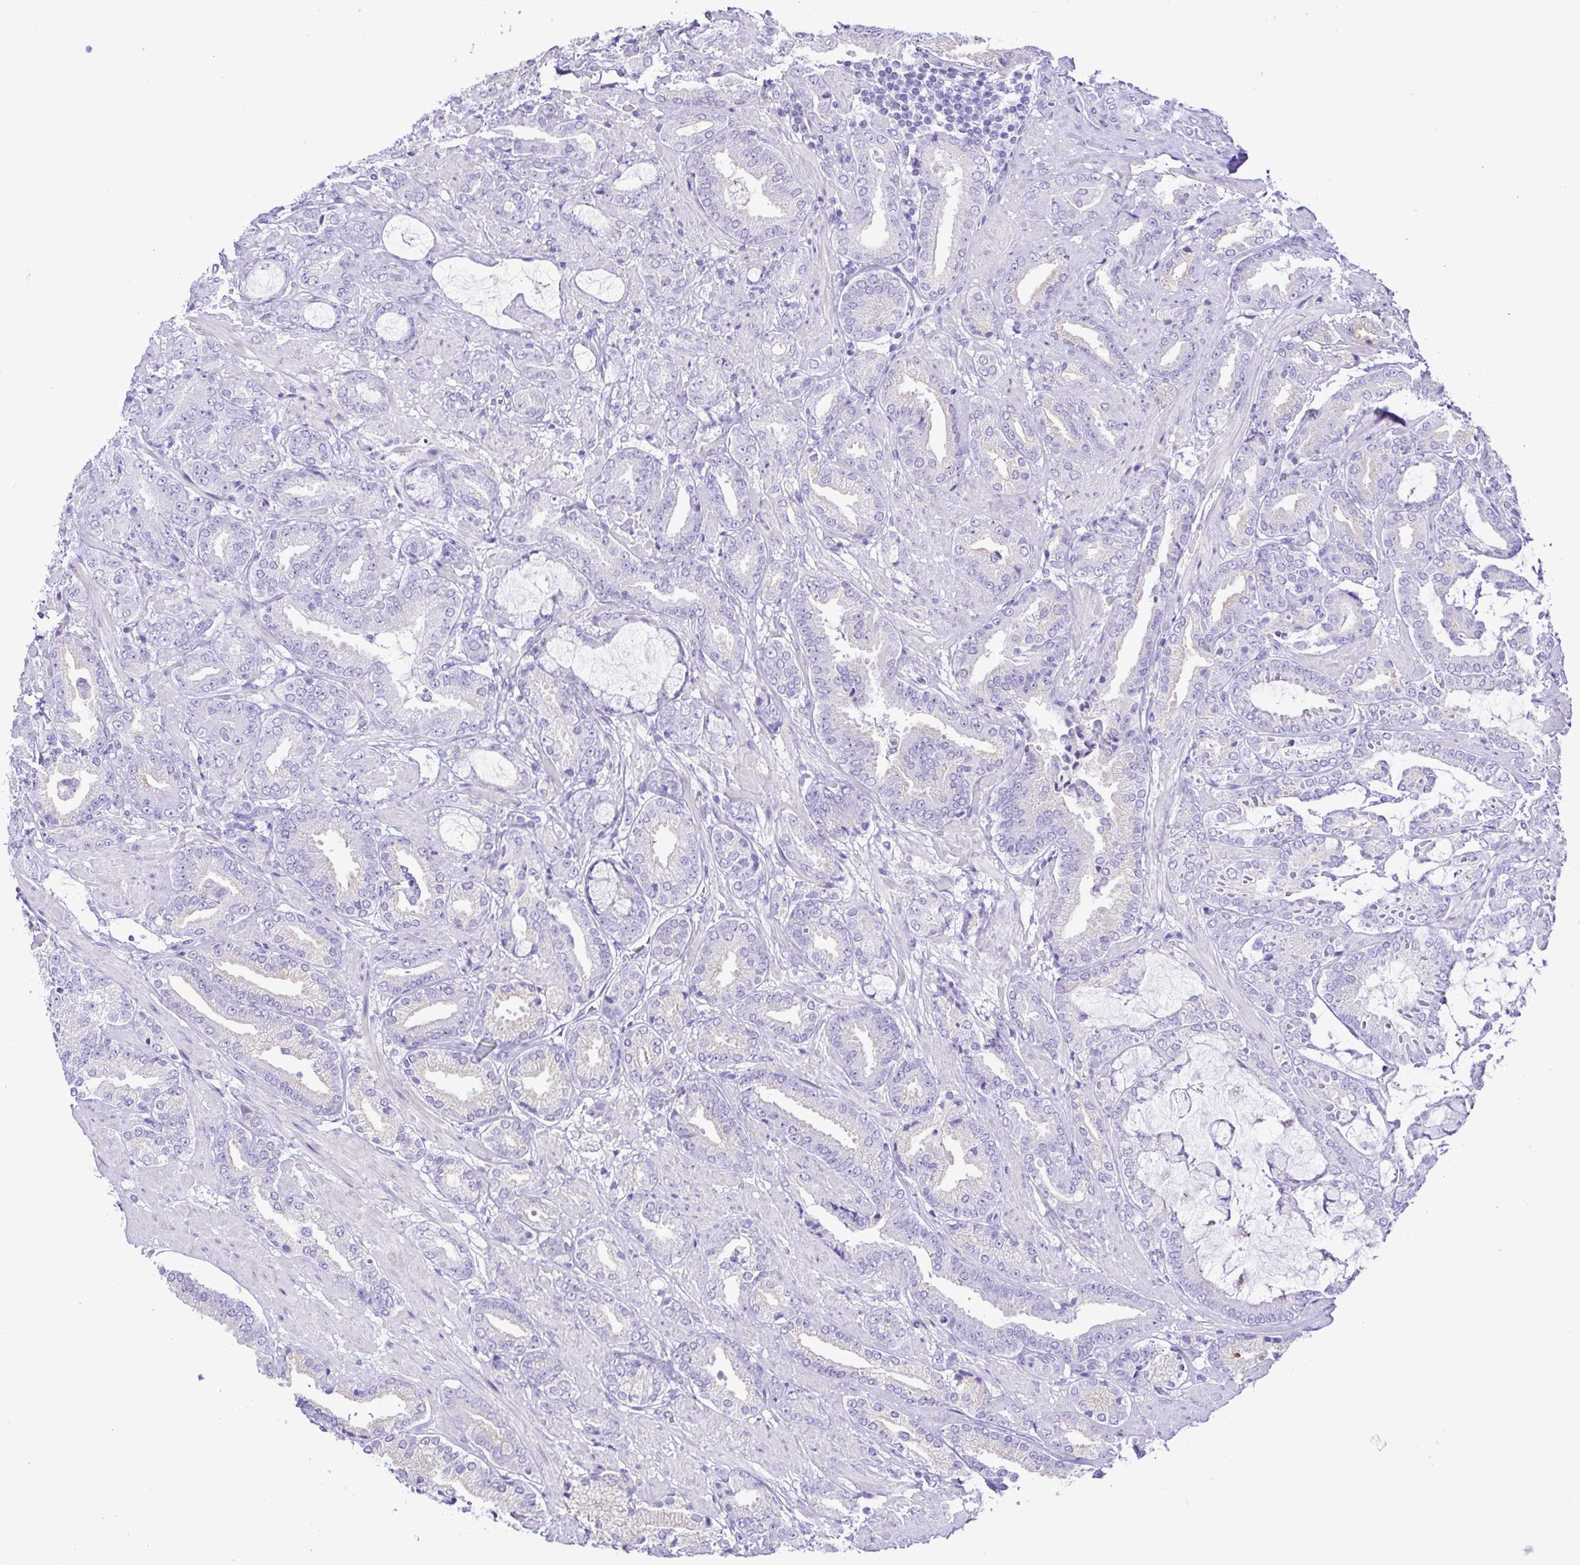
{"staining": {"intensity": "negative", "quantity": "none", "location": "none"}, "tissue": "prostate cancer", "cell_type": "Tumor cells", "image_type": "cancer", "snomed": [{"axis": "morphology", "description": "Adenocarcinoma, High grade"}, {"axis": "topography", "description": "Prostate"}], "caption": "Tumor cells are negative for protein expression in human prostate cancer (adenocarcinoma (high-grade)).", "gene": "OVGP1", "patient": {"sex": "male", "age": 56}}